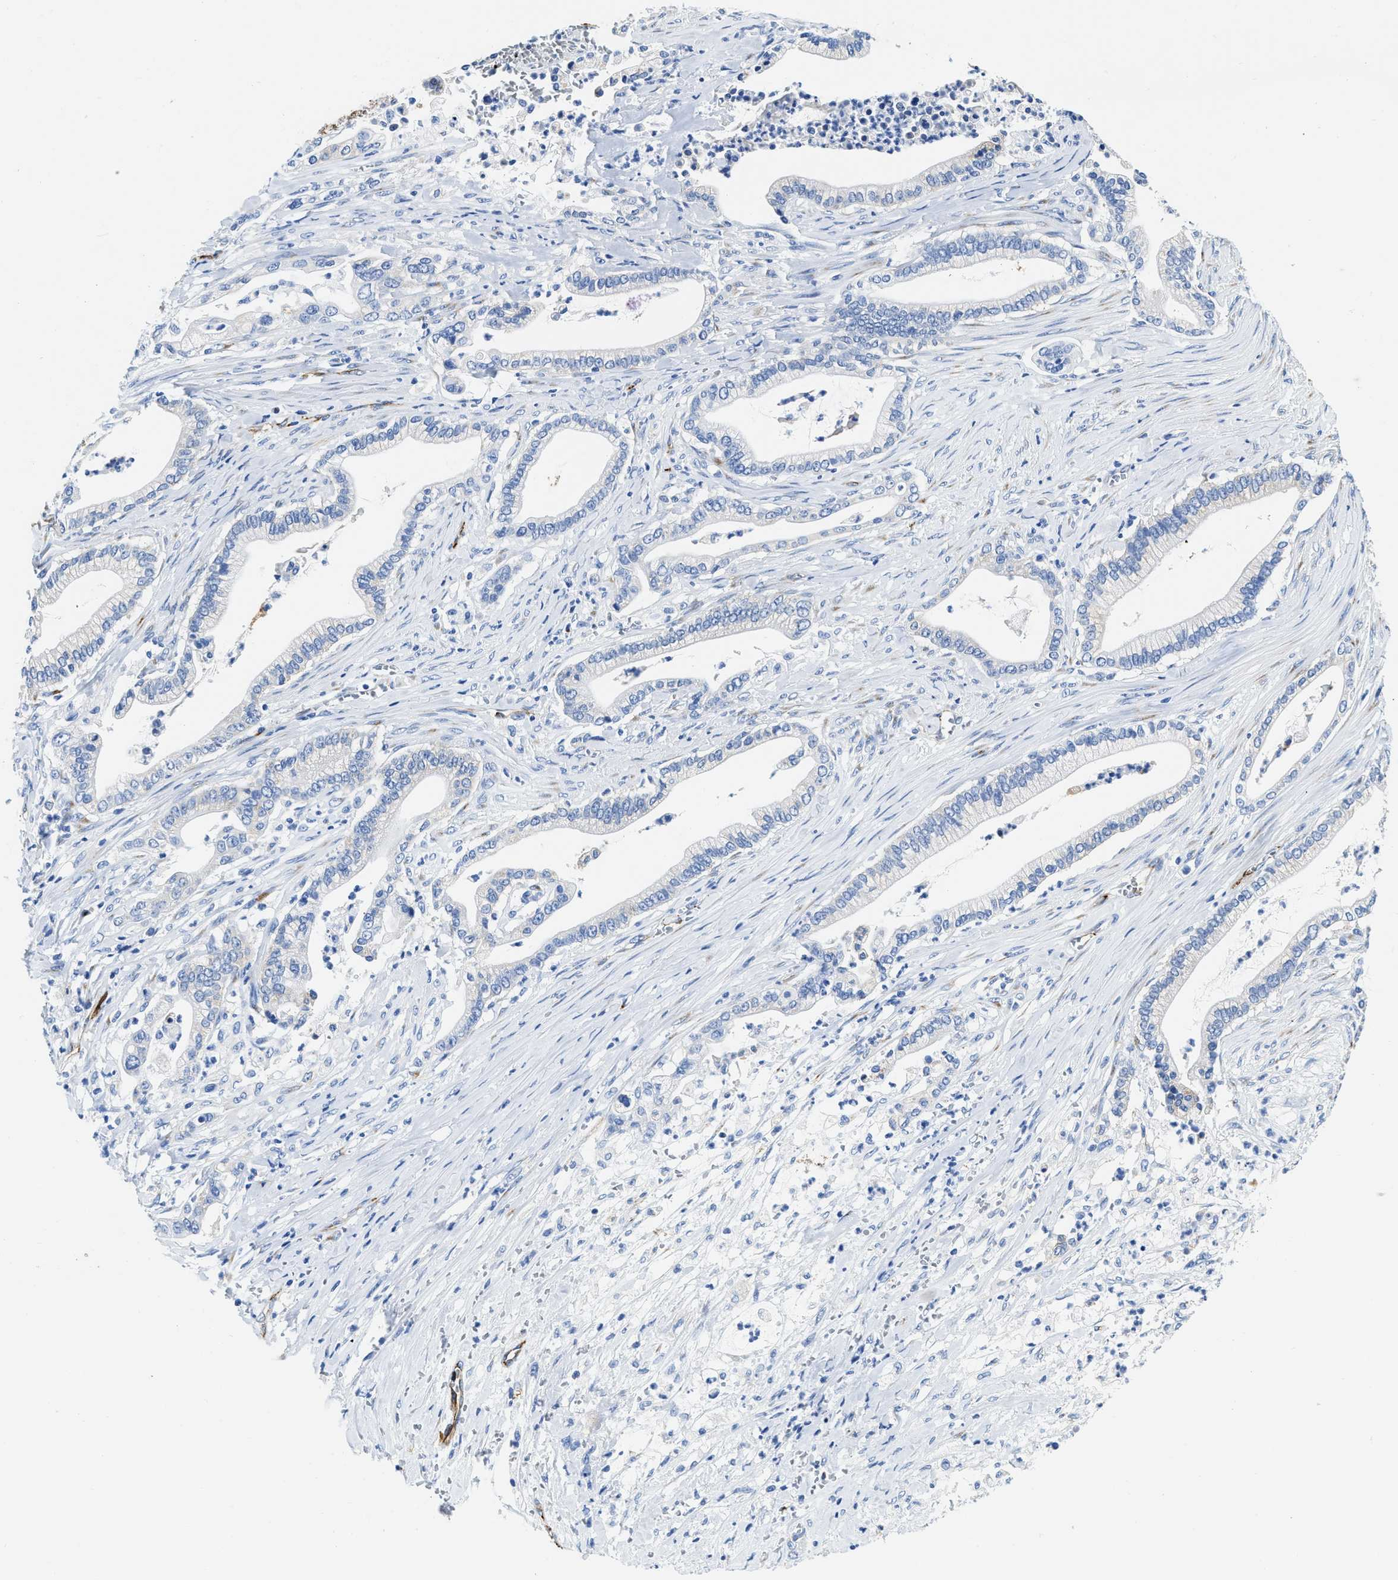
{"staining": {"intensity": "negative", "quantity": "none", "location": "none"}, "tissue": "pancreatic cancer", "cell_type": "Tumor cells", "image_type": "cancer", "snomed": [{"axis": "morphology", "description": "Adenocarcinoma, NOS"}, {"axis": "topography", "description": "Pancreas"}], "caption": "Immunohistochemistry (IHC) image of human pancreatic cancer (adenocarcinoma) stained for a protein (brown), which shows no staining in tumor cells. (DAB (3,3'-diaminobenzidine) IHC visualized using brightfield microscopy, high magnification).", "gene": "TVP23B", "patient": {"sex": "male", "age": 69}}